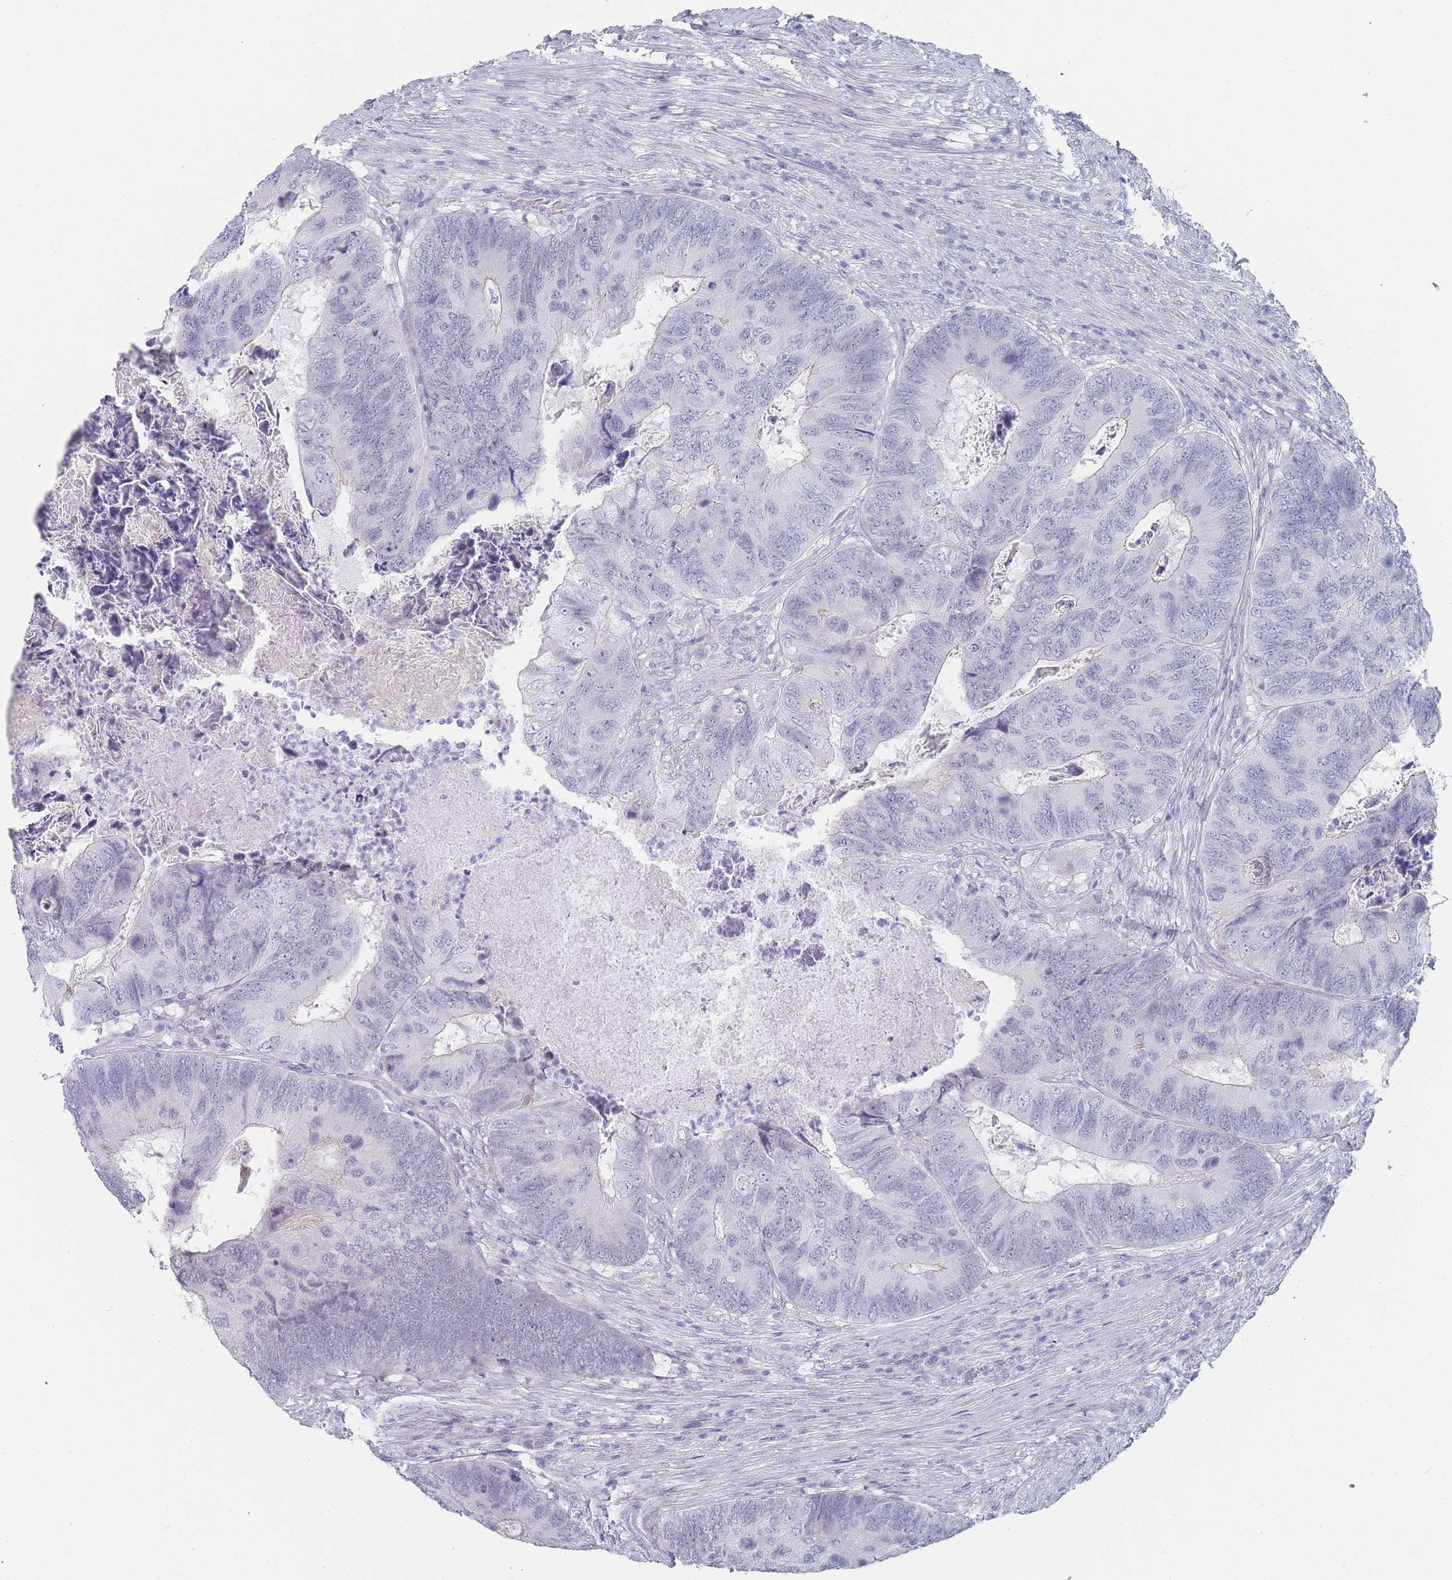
{"staining": {"intensity": "negative", "quantity": "none", "location": "none"}, "tissue": "colorectal cancer", "cell_type": "Tumor cells", "image_type": "cancer", "snomed": [{"axis": "morphology", "description": "Adenocarcinoma, NOS"}, {"axis": "topography", "description": "Colon"}], "caption": "Immunohistochemistry micrograph of neoplastic tissue: human colorectal adenocarcinoma stained with DAB (3,3'-diaminobenzidine) reveals no significant protein staining in tumor cells.", "gene": "IMPG1", "patient": {"sex": "female", "age": 67}}